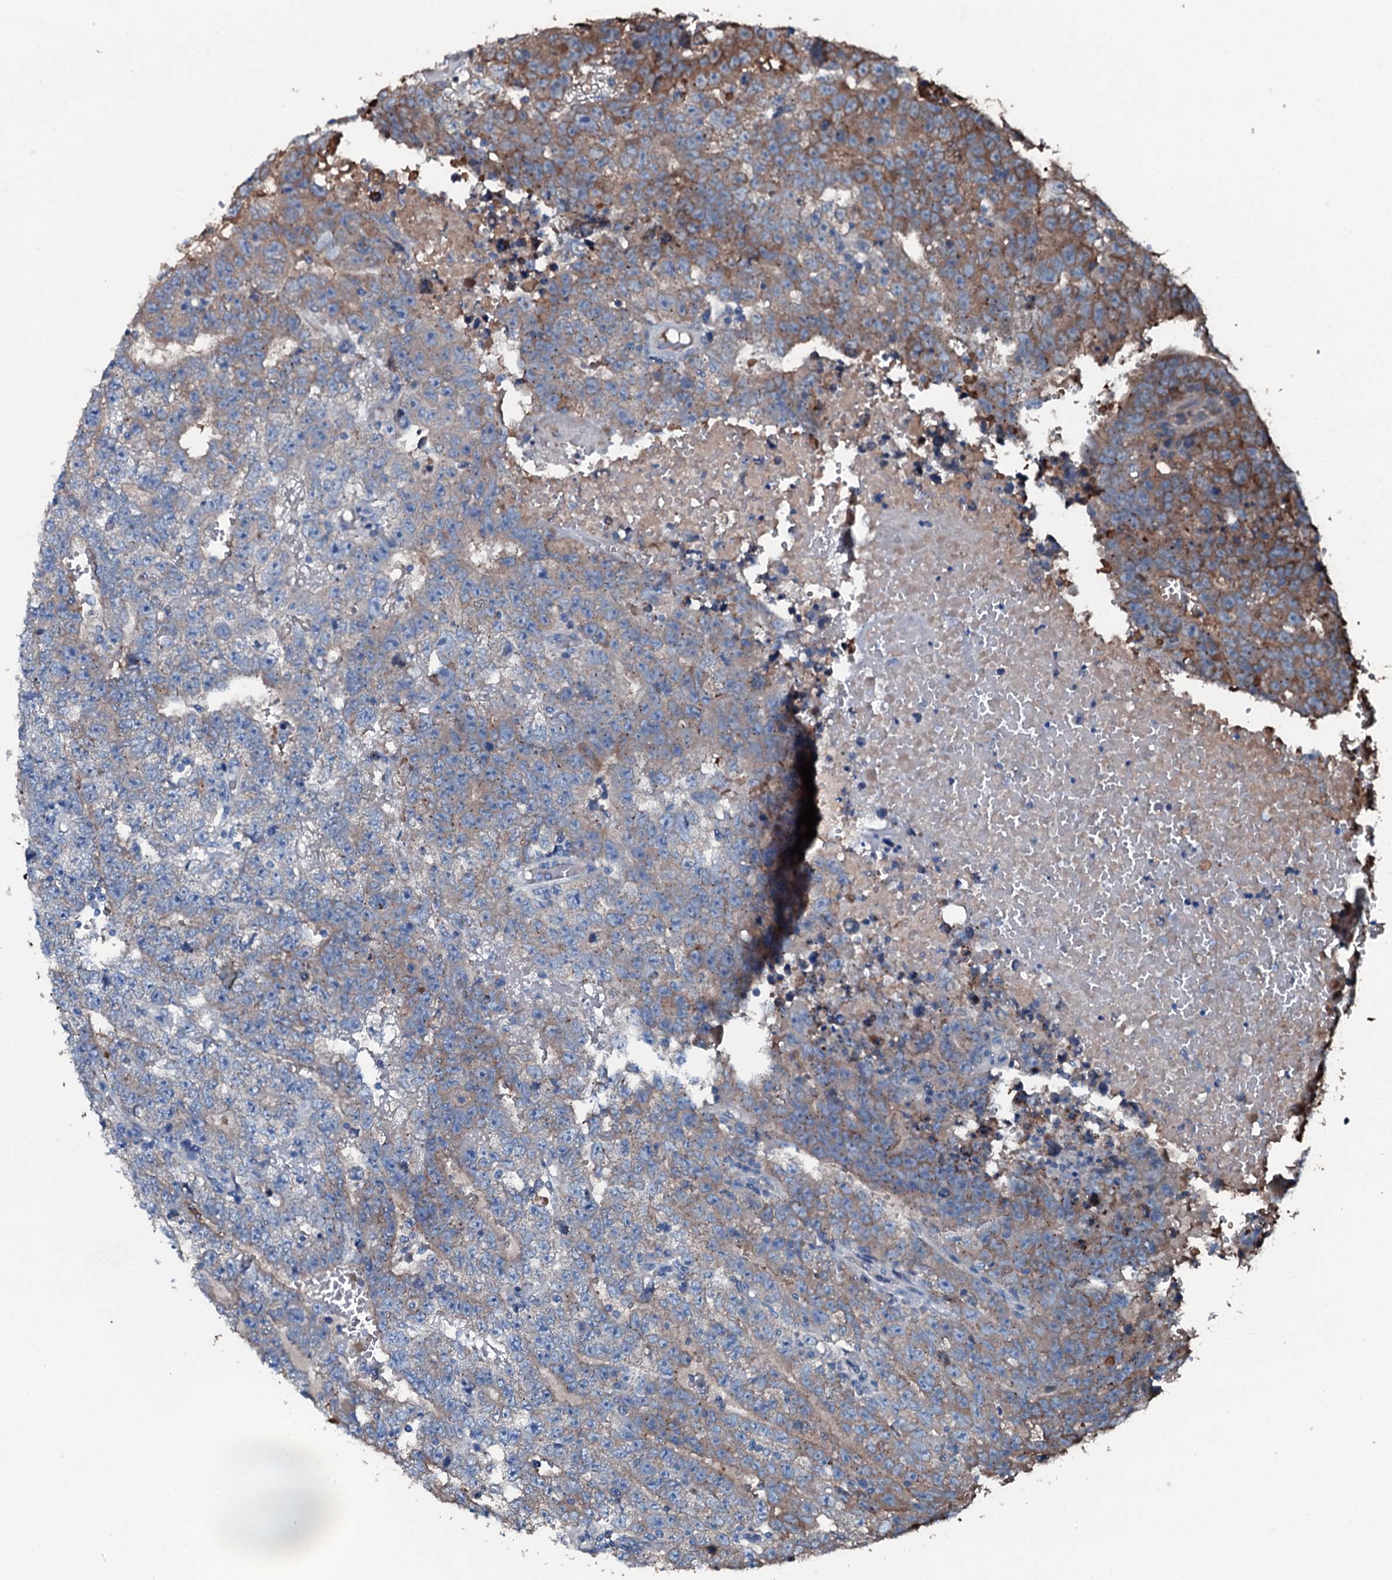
{"staining": {"intensity": "moderate", "quantity": "<25%", "location": "cytoplasmic/membranous"}, "tissue": "testis cancer", "cell_type": "Tumor cells", "image_type": "cancer", "snomed": [{"axis": "morphology", "description": "Carcinoma, Embryonal, NOS"}, {"axis": "topography", "description": "Testis"}], "caption": "A high-resolution micrograph shows immunohistochemistry (IHC) staining of embryonal carcinoma (testis), which reveals moderate cytoplasmic/membranous positivity in about <25% of tumor cells.", "gene": "AARS1", "patient": {"sex": "male", "age": 25}}